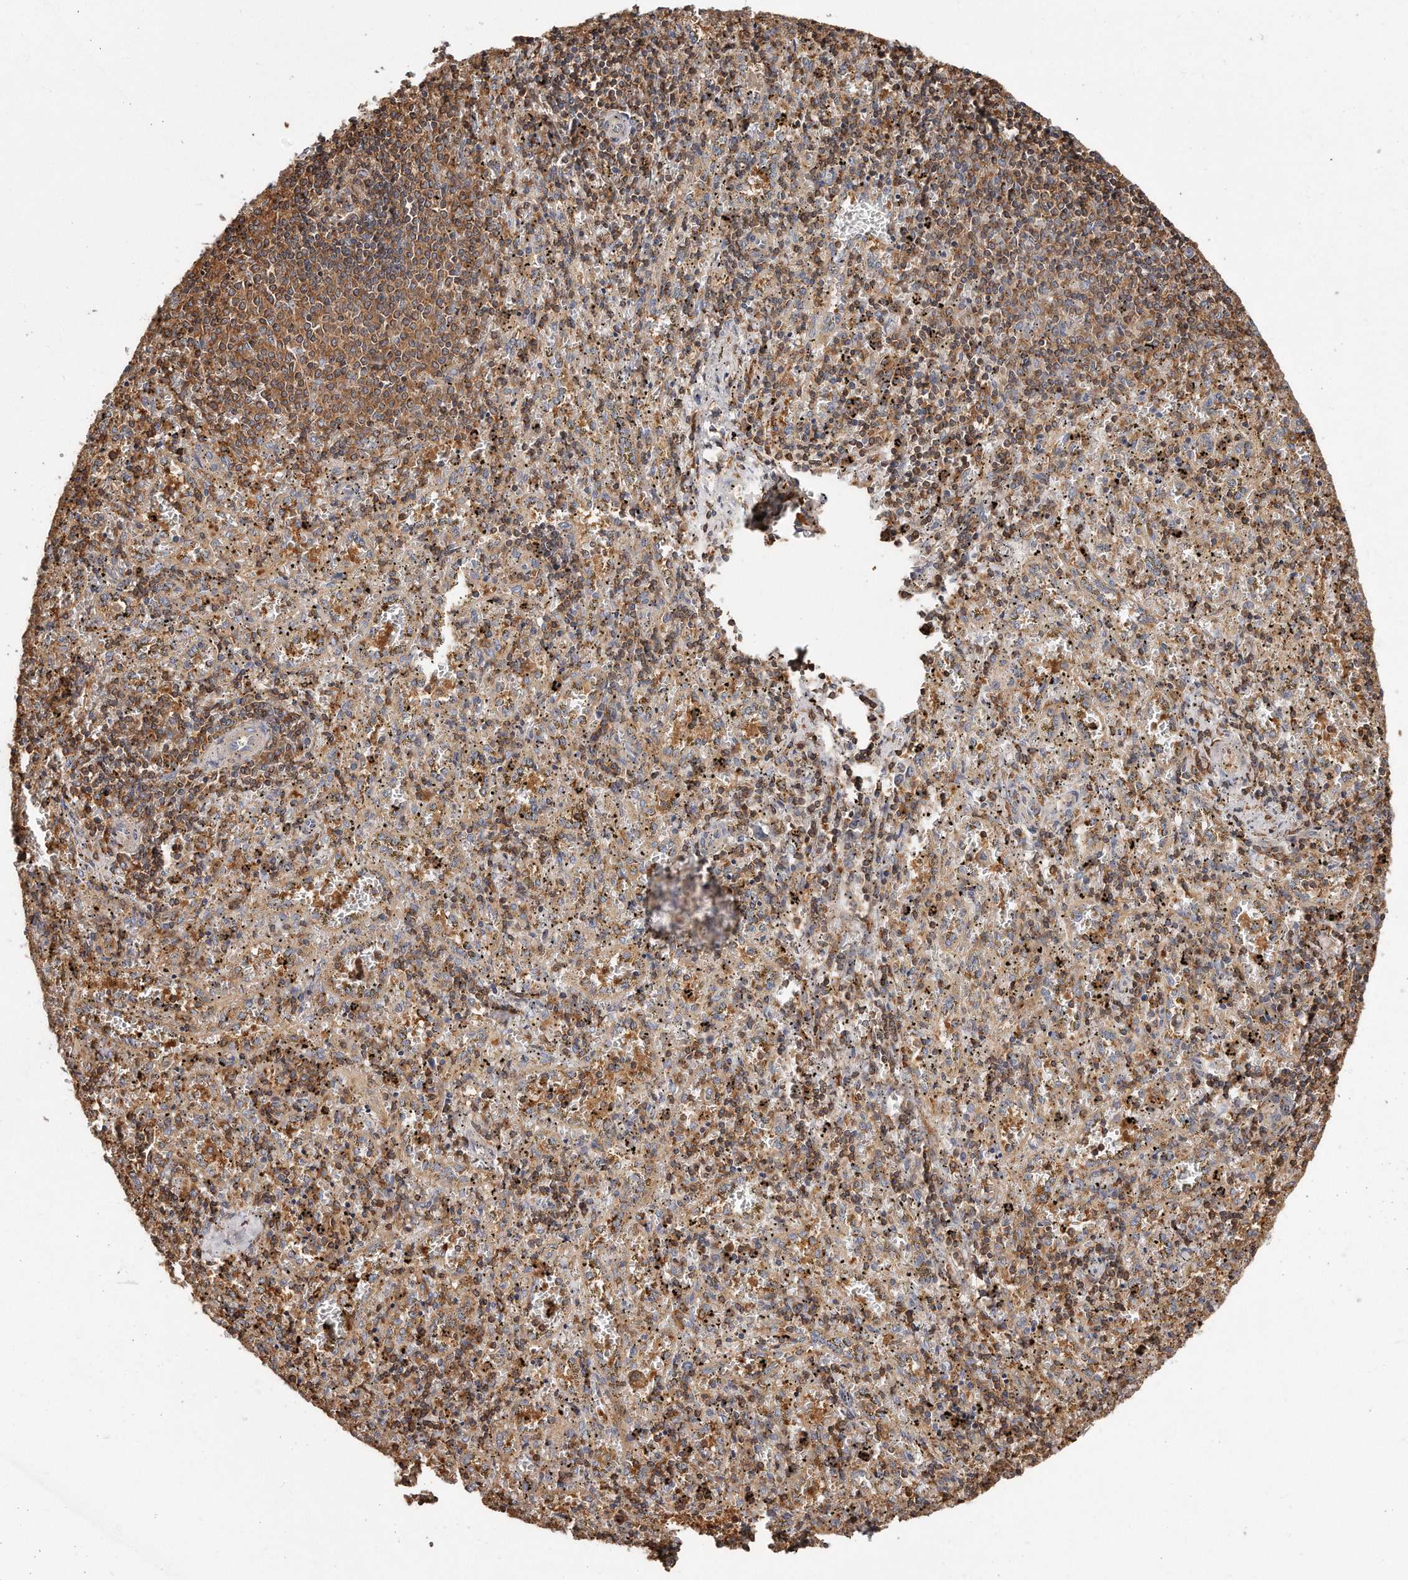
{"staining": {"intensity": "strong", "quantity": "25%-75%", "location": "cytoplasmic/membranous"}, "tissue": "spleen", "cell_type": "Cells in red pulp", "image_type": "normal", "snomed": [{"axis": "morphology", "description": "Normal tissue, NOS"}, {"axis": "topography", "description": "Spleen"}], "caption": "Cells in red pulp exhibit high levels of strong cytoplasmic/membranous expression in approximately 25%-75% of cells in normal spleen.", "gene": "CAP1", "patient": {"sex": "male", "age": 11}}